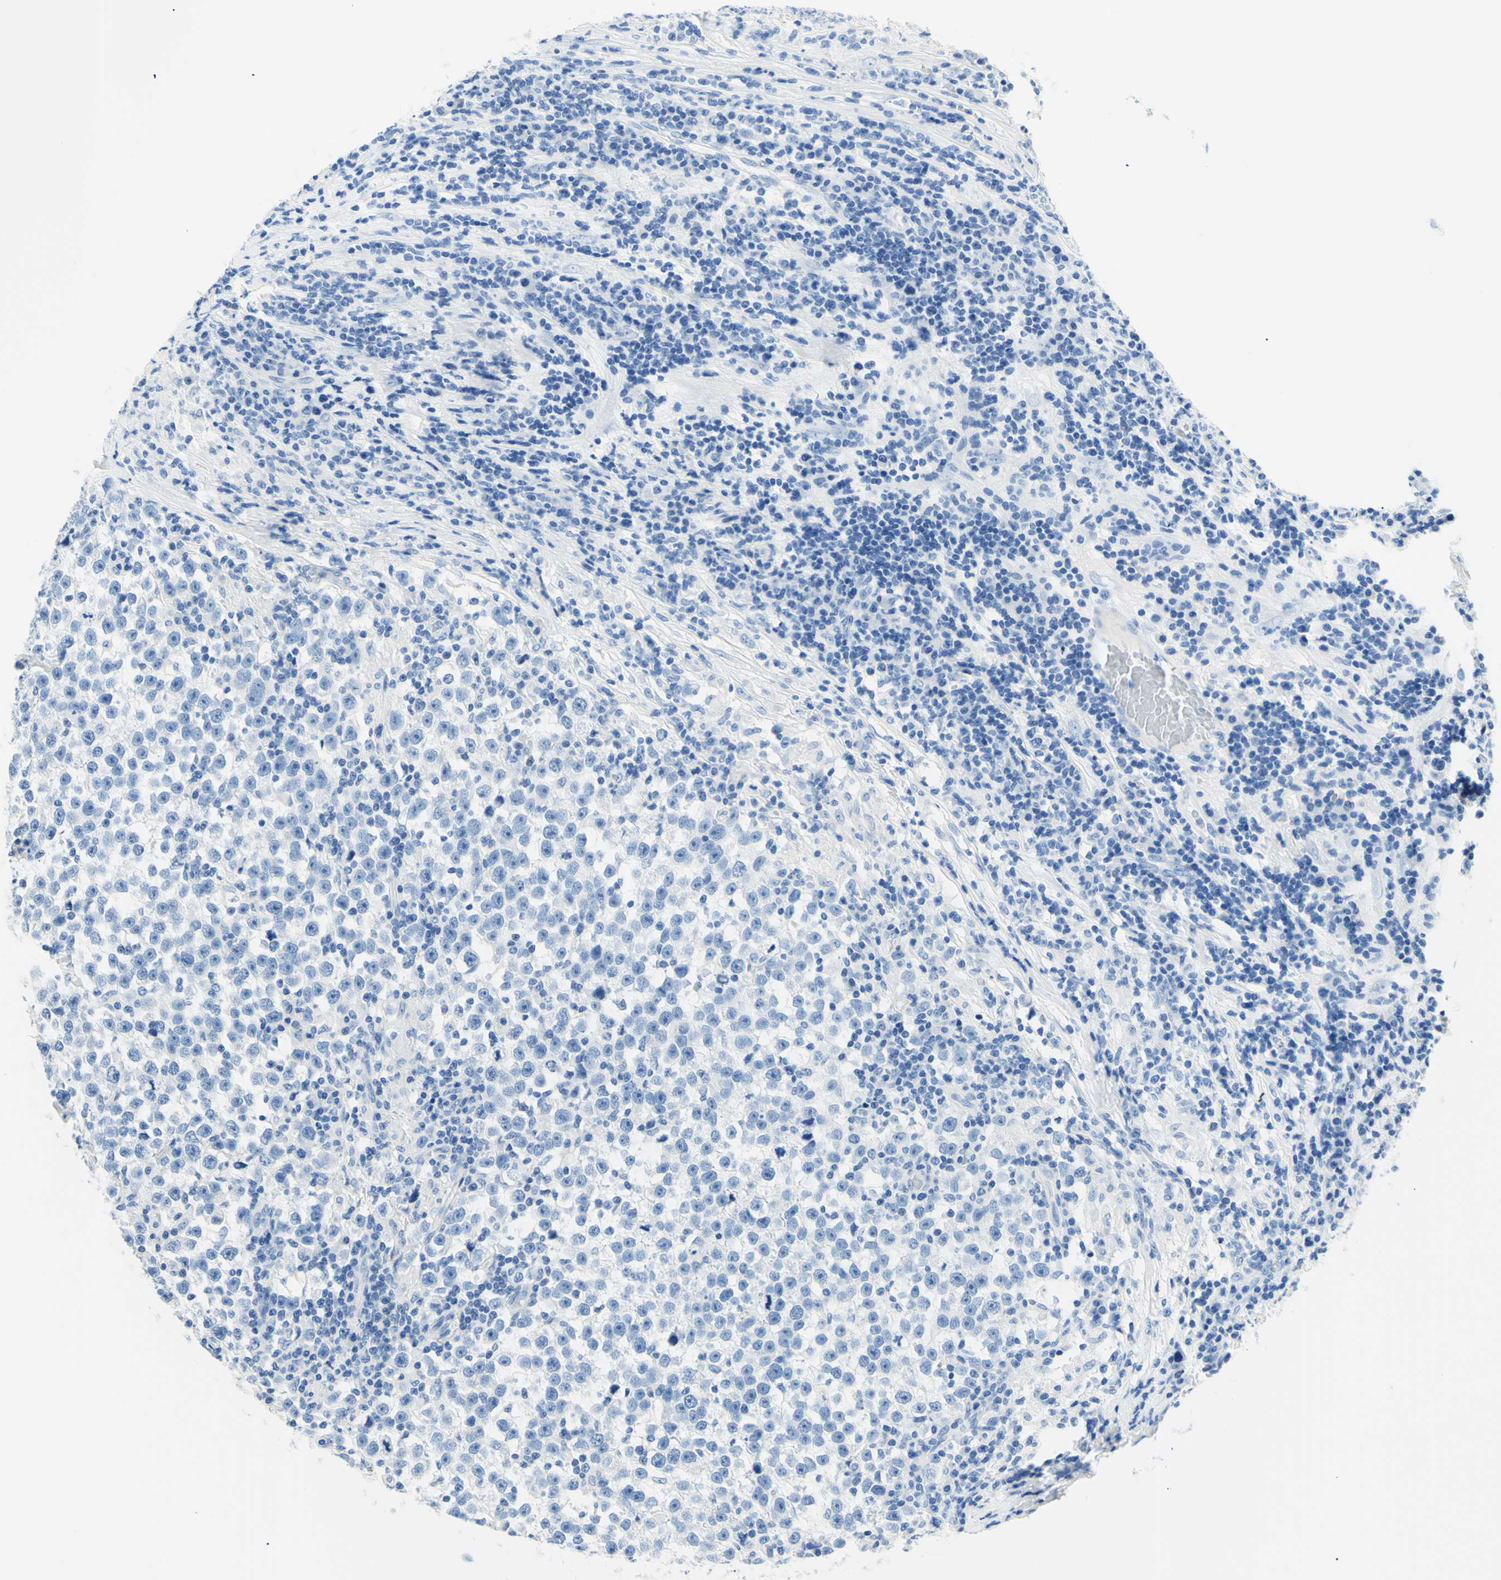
{"staining": {"intensity": "negative", "quantity": "none", "location": "none"}, "tissue": "testis cancer", "cell_type": "Tumor cells", "image_type": "cancer", "snomed": [{"axis": "morphology", "description": "Seminoma, NOS"}, {"axis": "topography", "description": "Testis"}], "caption": "Tumor cells show no significant expression in testis cancer (seminoma). The staining is performed using DAB brown chromogen with nuclei counter-stained in using hematoxylin.", "gene": "MYH2", "patient": {"sex": "male", "age": 43}}